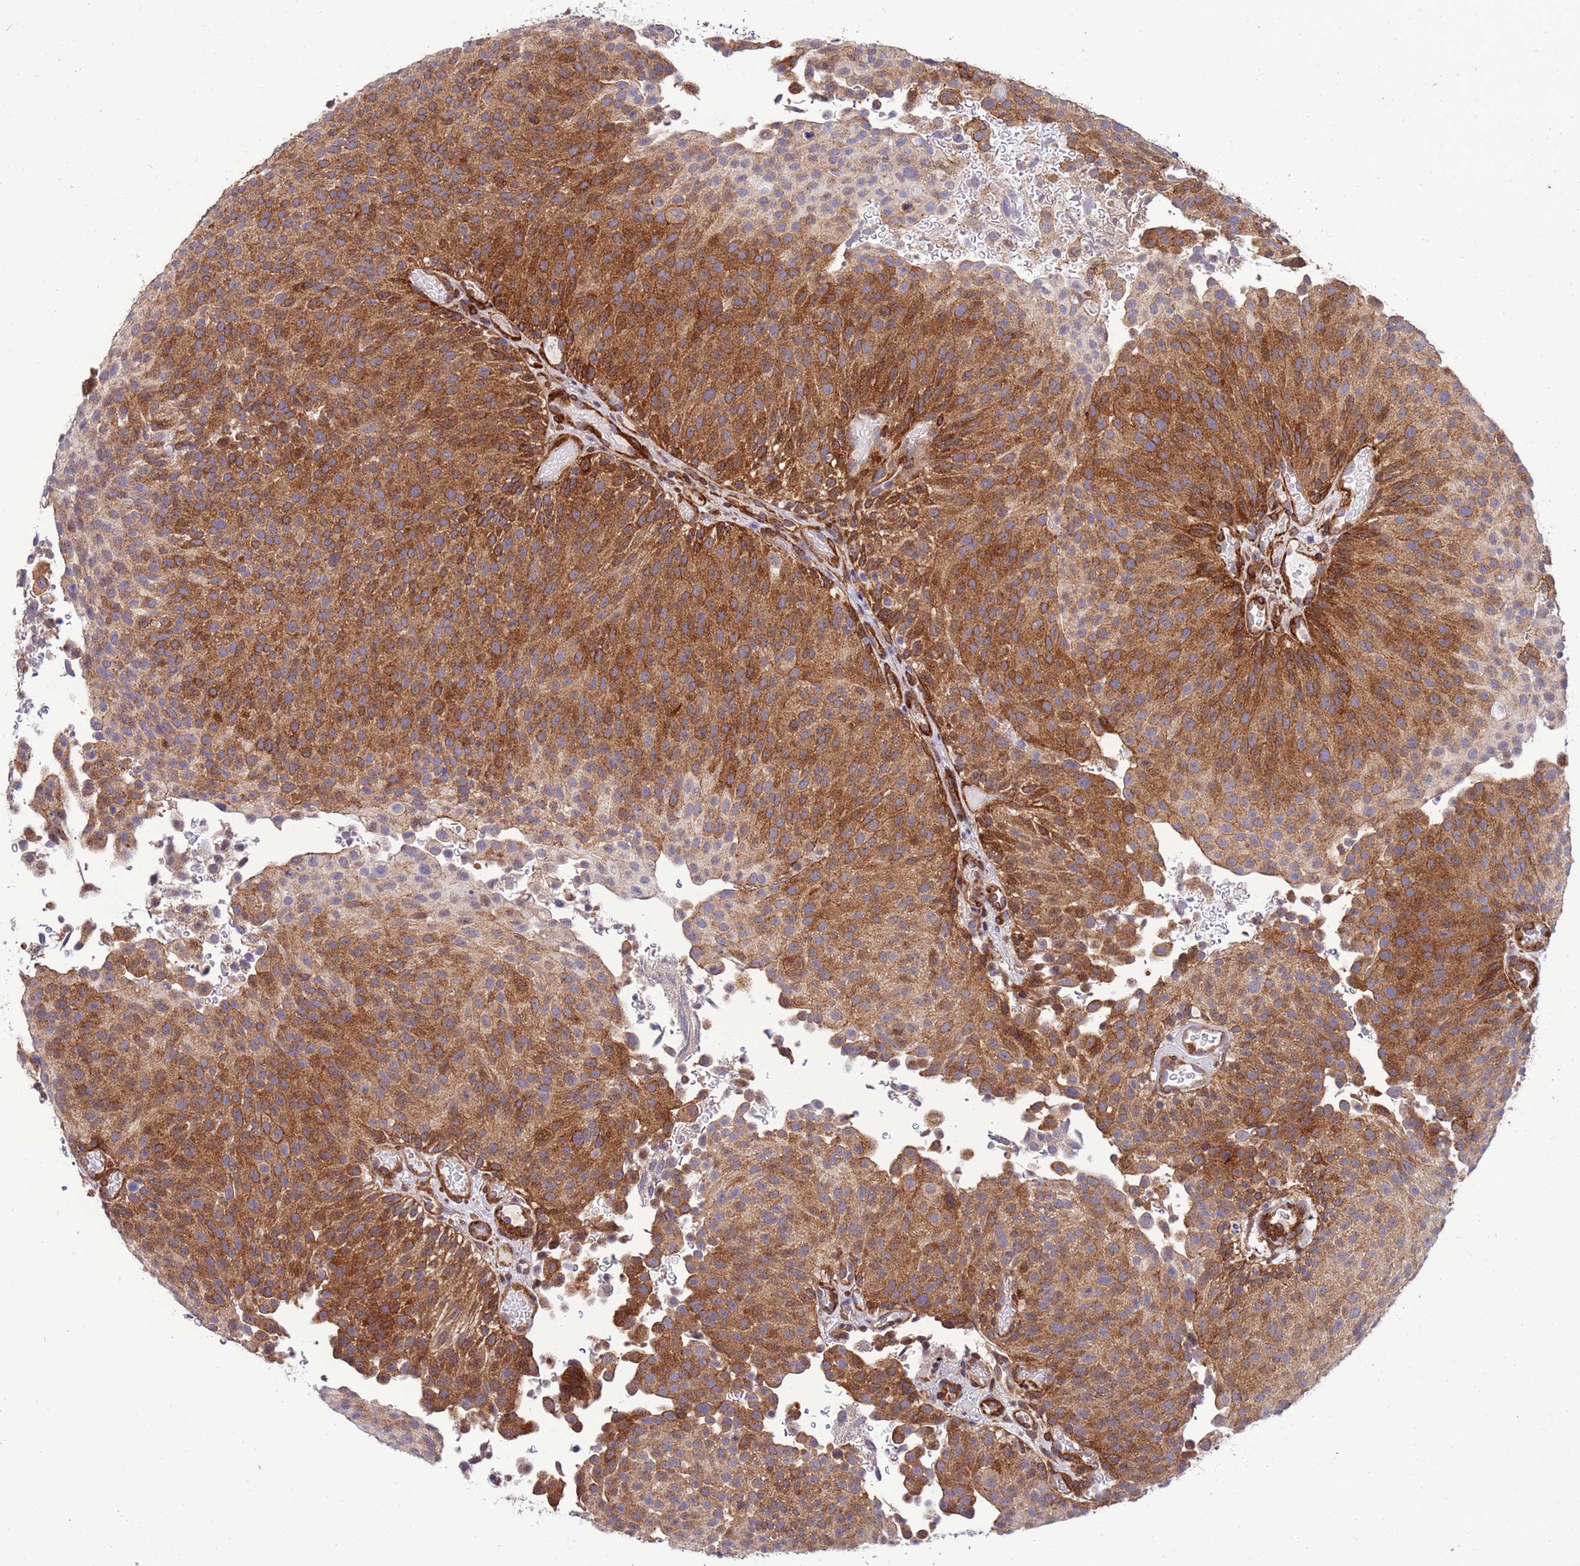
{"staining": {"intensity": "moderate", "quantity": ">75%", "location": "cytoplasmic/membranous"}, "tissue": "urothelial cancer", "cell_type": "Tumor cells", "image_type": "cancer", "snomed": [{"axis": "morphology", "description": "Urothelial carcinoma, Low grade"}, {"axis": "topography", "description": "Urinary bladder"}], "caption": "About >75% of tumor cells in urothelial cancer exhibit moderate cytoplasmic/membranous protein positivity as visualized by brown immunohistochemical staining.", "gene": "TRIP6", "patient": {"sex": "male", "age": 78}}